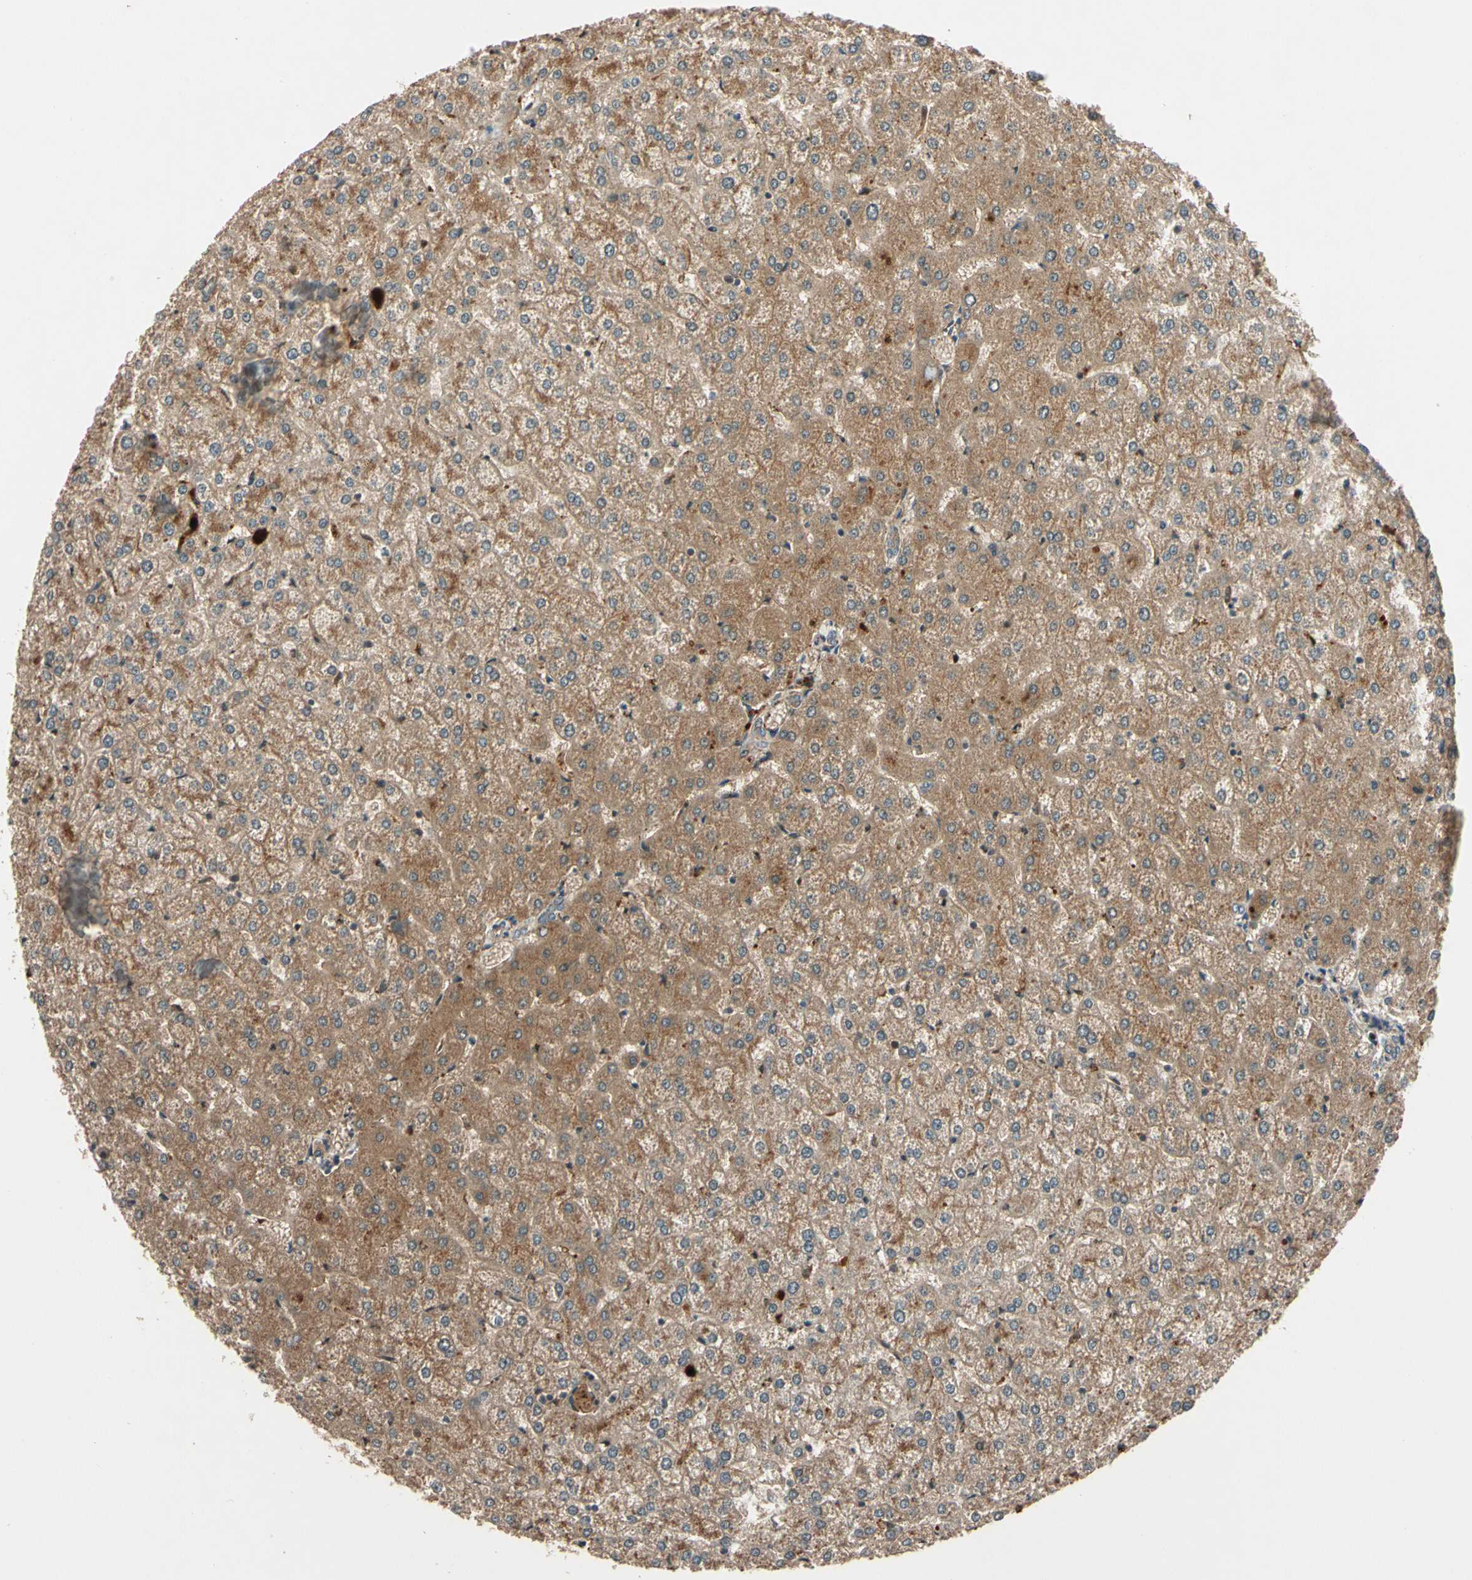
{"staining": {"intensity": "moderate", "quantity": ">75%", "location": "cytoplasmic/membranous"}, "tissue": "liver", "cell_type": "Cholangiocytes", "image_type": "normal", "snomed": [{"axis": "morphology", "description": "Normal tissue, NOS"}, {"axis": "topography", "description": "Liver"}], "caption": "Normal liver exhibits moderate cytoplasmic/membranous staining in about >75% of cholangiocytes, visualized by immunohistochemistry.", "gene": "ACVR1C", "patient": {"sex": "female", "age": 32}}